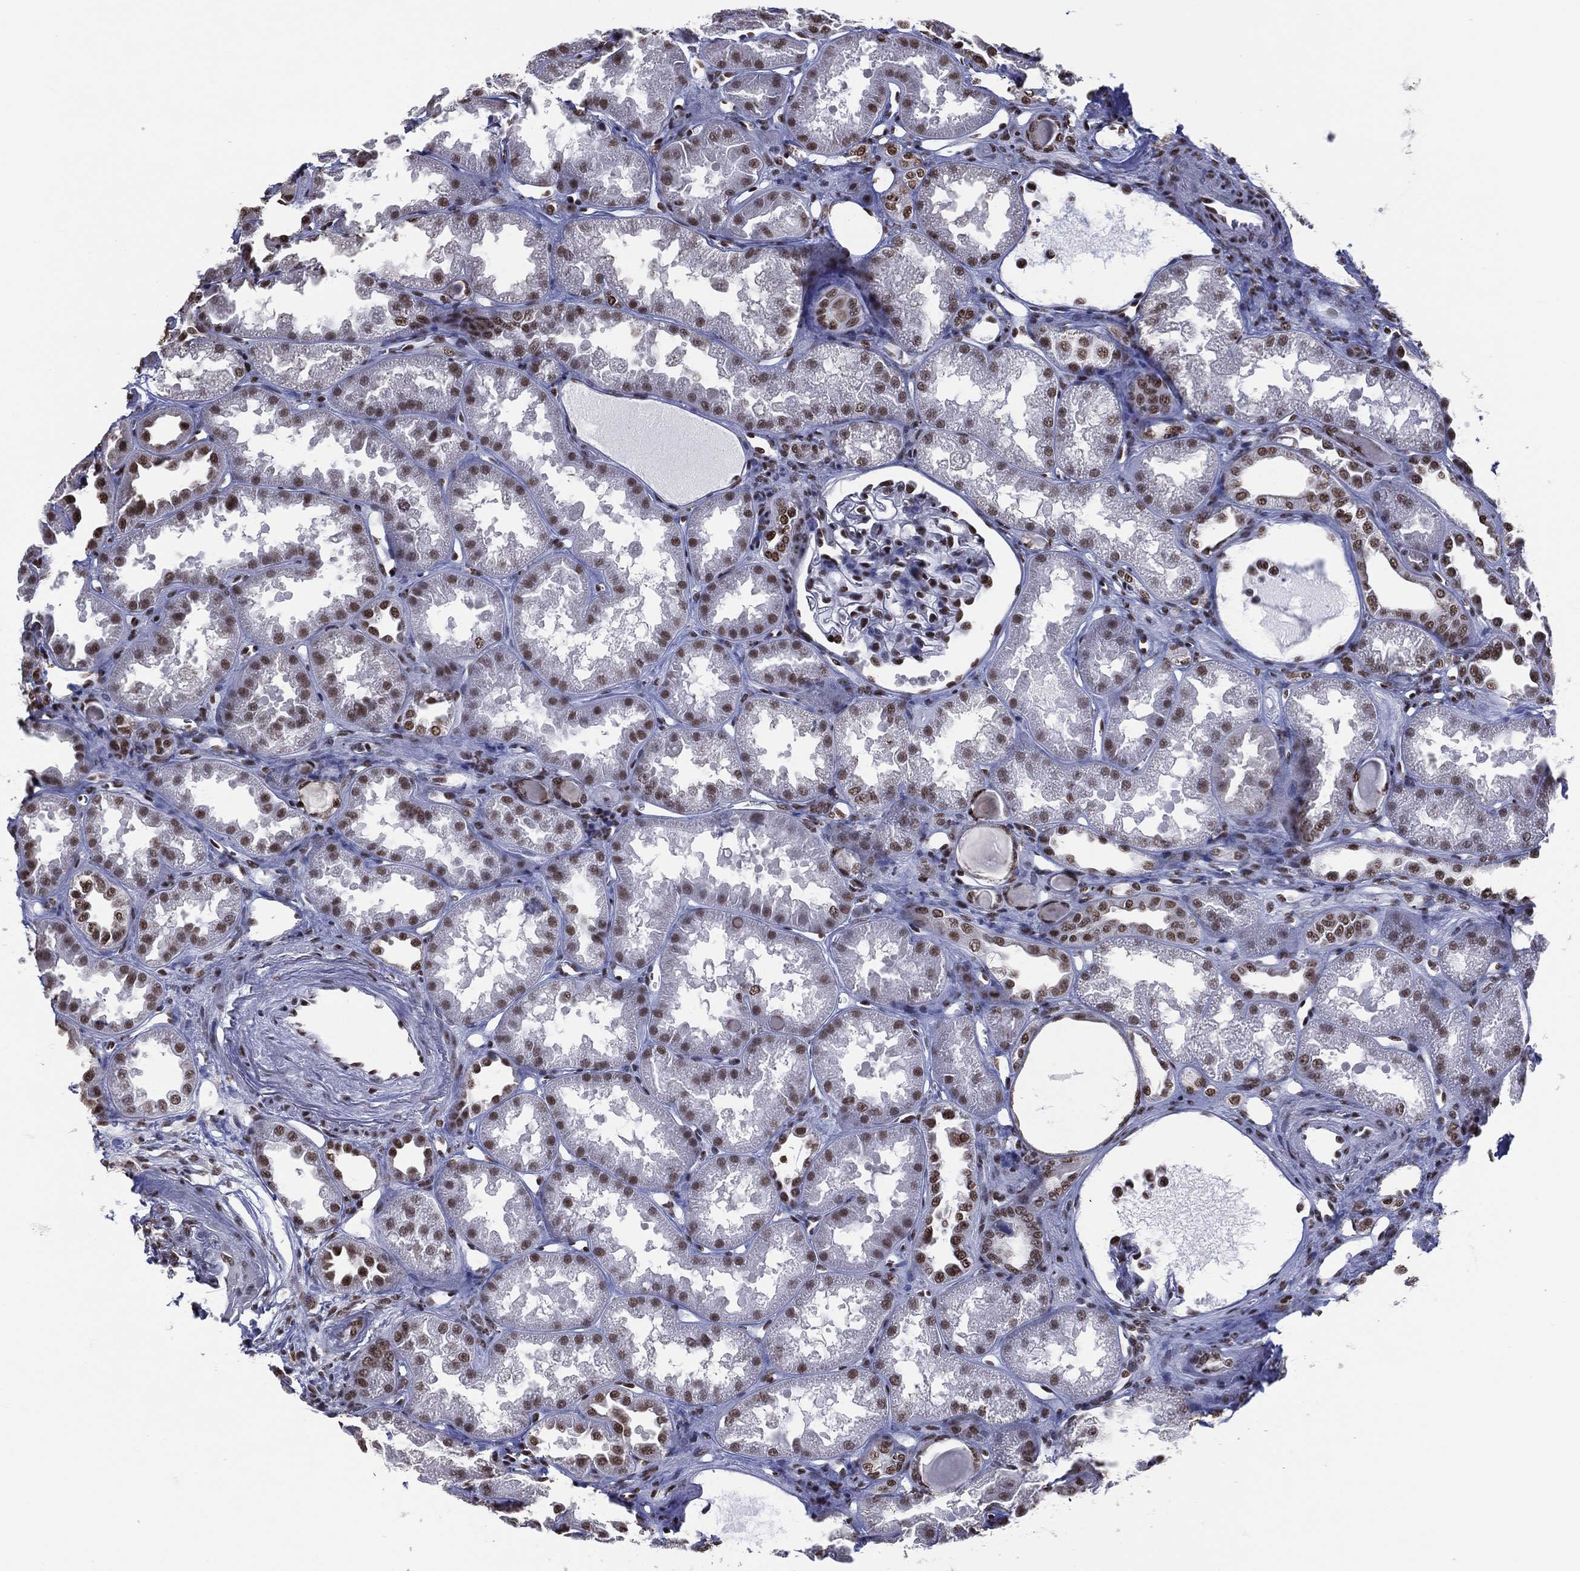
{"staining": {"intensity": "moderate", "quantity": ">75%", "location": "nuclear"}, "tissue": "kidney", "cell_type": "Cells in glomeruli", "image_type": "normal", "snomed": [{"axis": "morphology", "description": "Normal tissue, NOS"}, {"axis": "topography", "description": "Kidney"}], "caption": "An IHC image of unremarkable tissue is shown. Protein staining in brown shows moderate nuclear positivity in kidney within cells in glomeruli. (brown staining indicates protein expression, while blue staining denotes nuclei).", "gene": "ZNF7", "patient": {"sex": "male", "age": 61}}